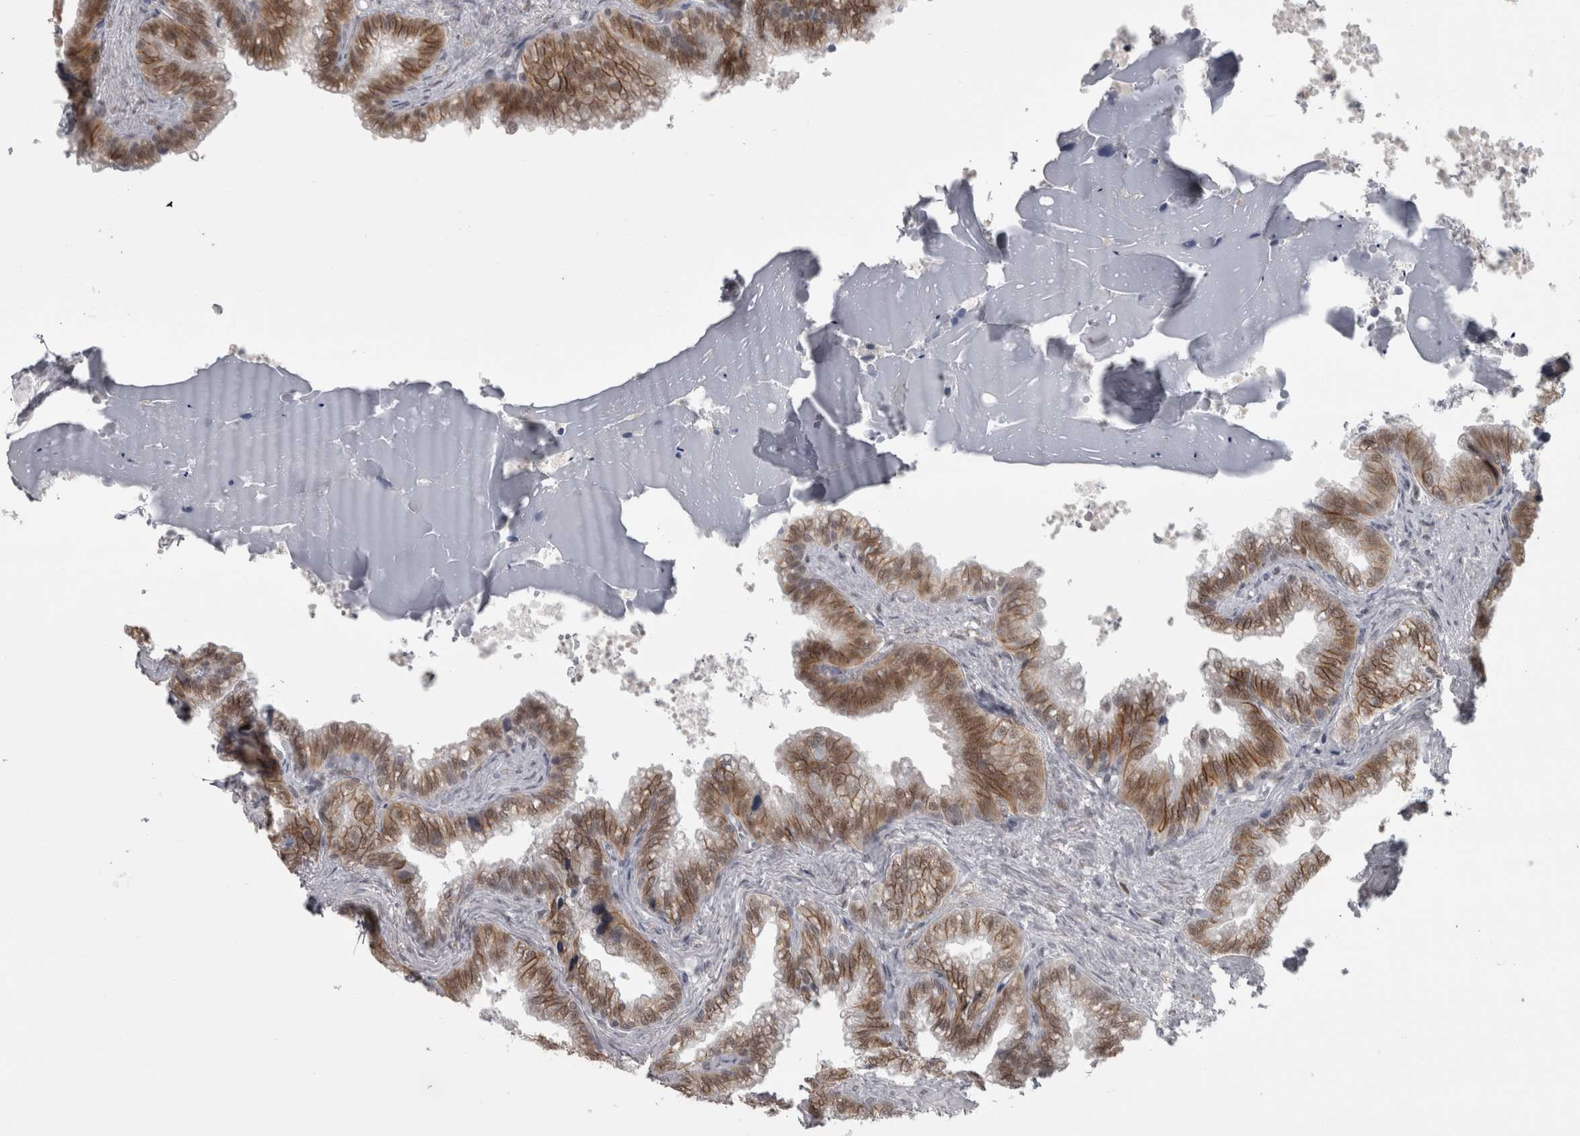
{"staining": {"intensity": "moderate", "quantity": ">75%", "location": "cytoplasmic/membranous,nuclear"}, "tissue": "seminal vesicle", "cell_type": "Glandular cells", "image_type": "normal", "snomed": [{"axis": "morphology", "description": "Normal tissue, NOS"}, {"axis": "topography", "description": "Seminal veicle"}], "caption": "About >75% of glandular cells in unremarkable human seminal vesicle reveal moderate cytoplasmic/membranous,nuclear protein expression as visualized by brown immunohistochemical staining.", "gene": "MICU3", "patient": {"sex": "male", "age": 46}}